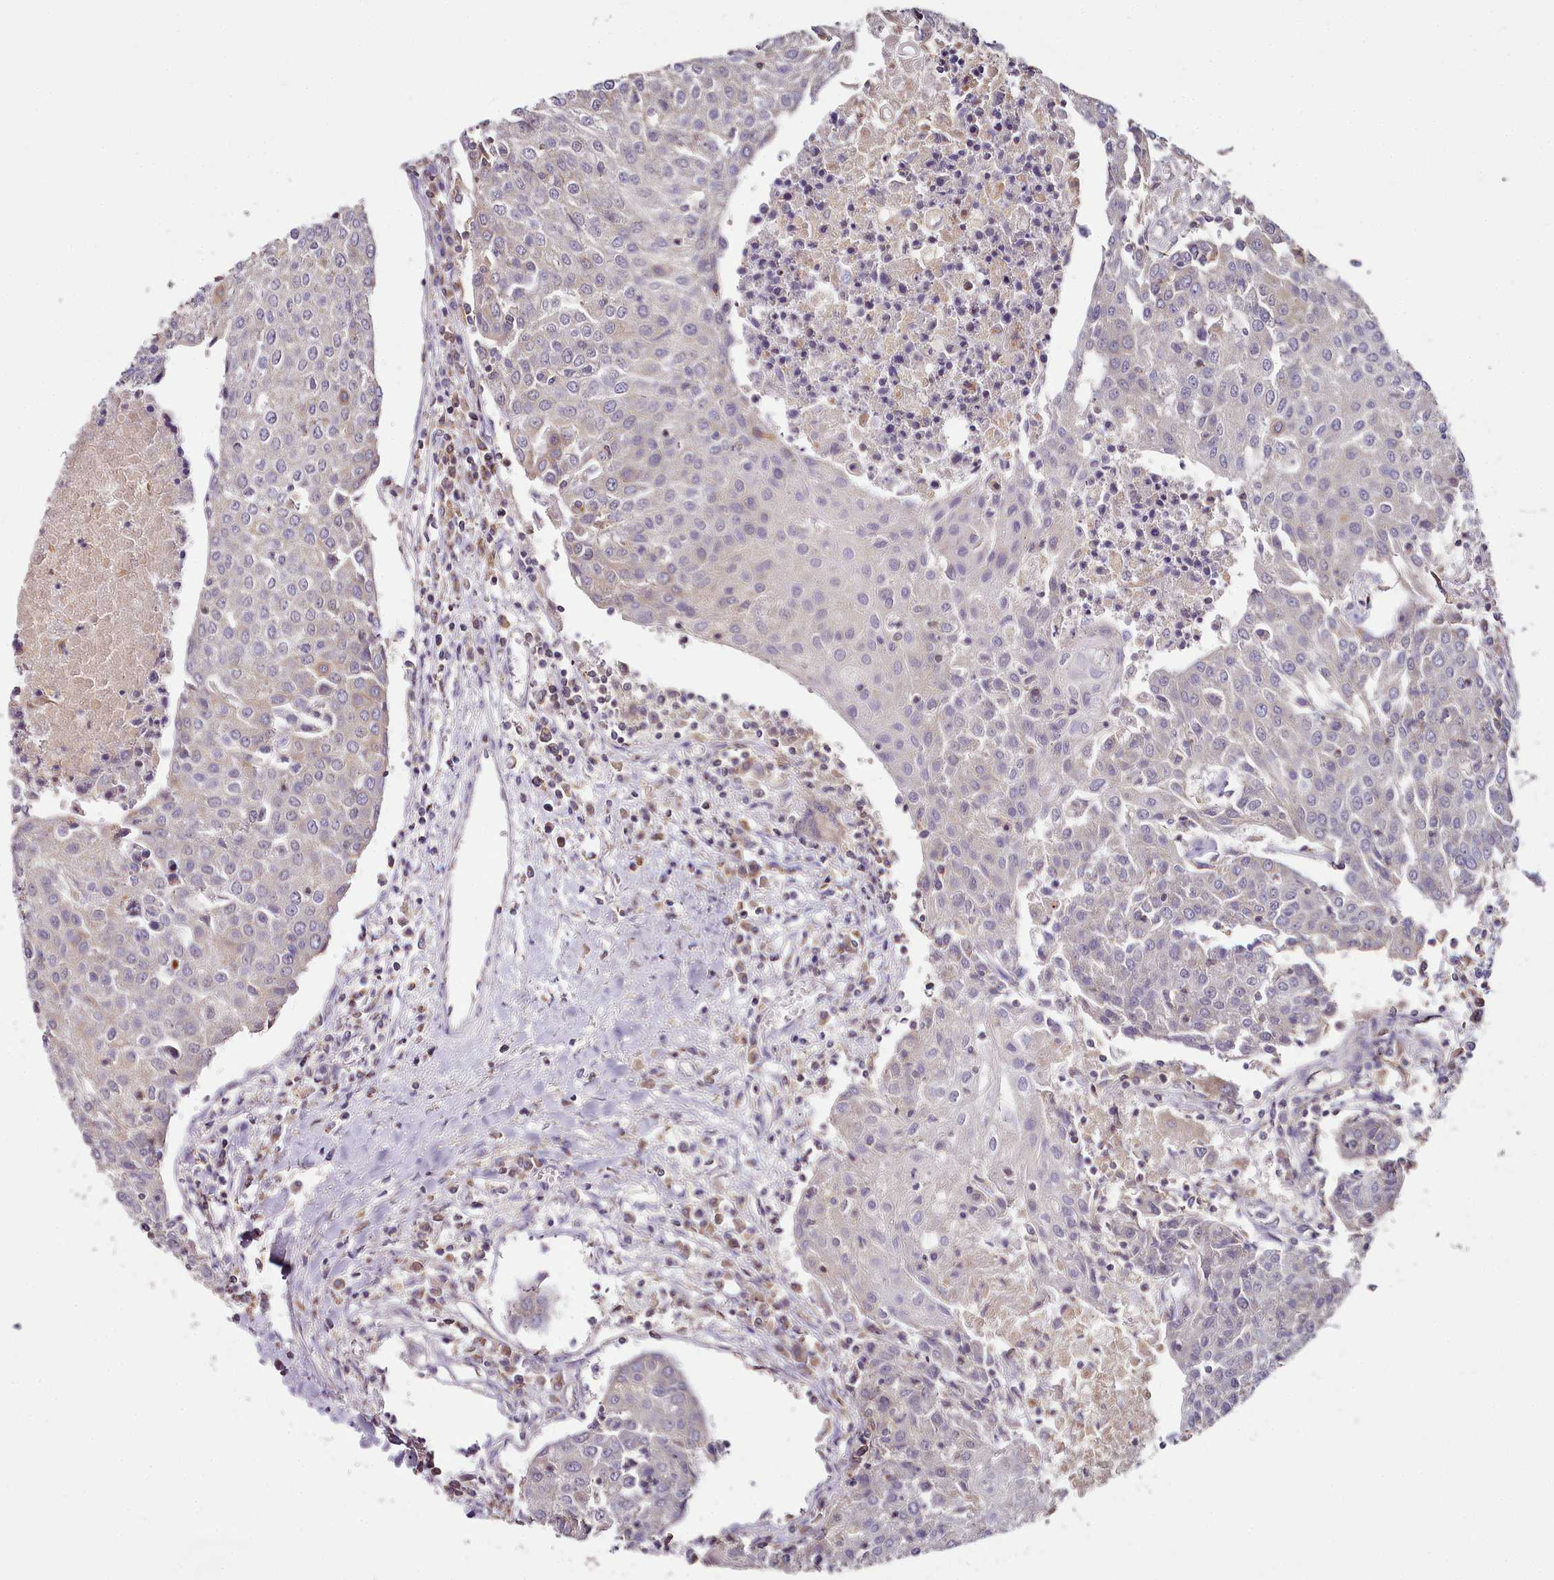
{"staining": {"intensity": "negative", "quantity": "none", "location": "none"}, "tissue": "urothelial cancer", "cell_type": "Tumor cells", "image_type": "cancer", "snomed": [{"axis": "morphology", "description": "Urothelial carcinoma, High grade"}, {"axis": "topography", "description": "Urinary bladder"}], "caption": "DAB immunohistochemical staining of urothelial cancer reveals no significant expression in tumor cells.", "gene": "ACSS1", "patient": {"sex": "female", "age": 85}}